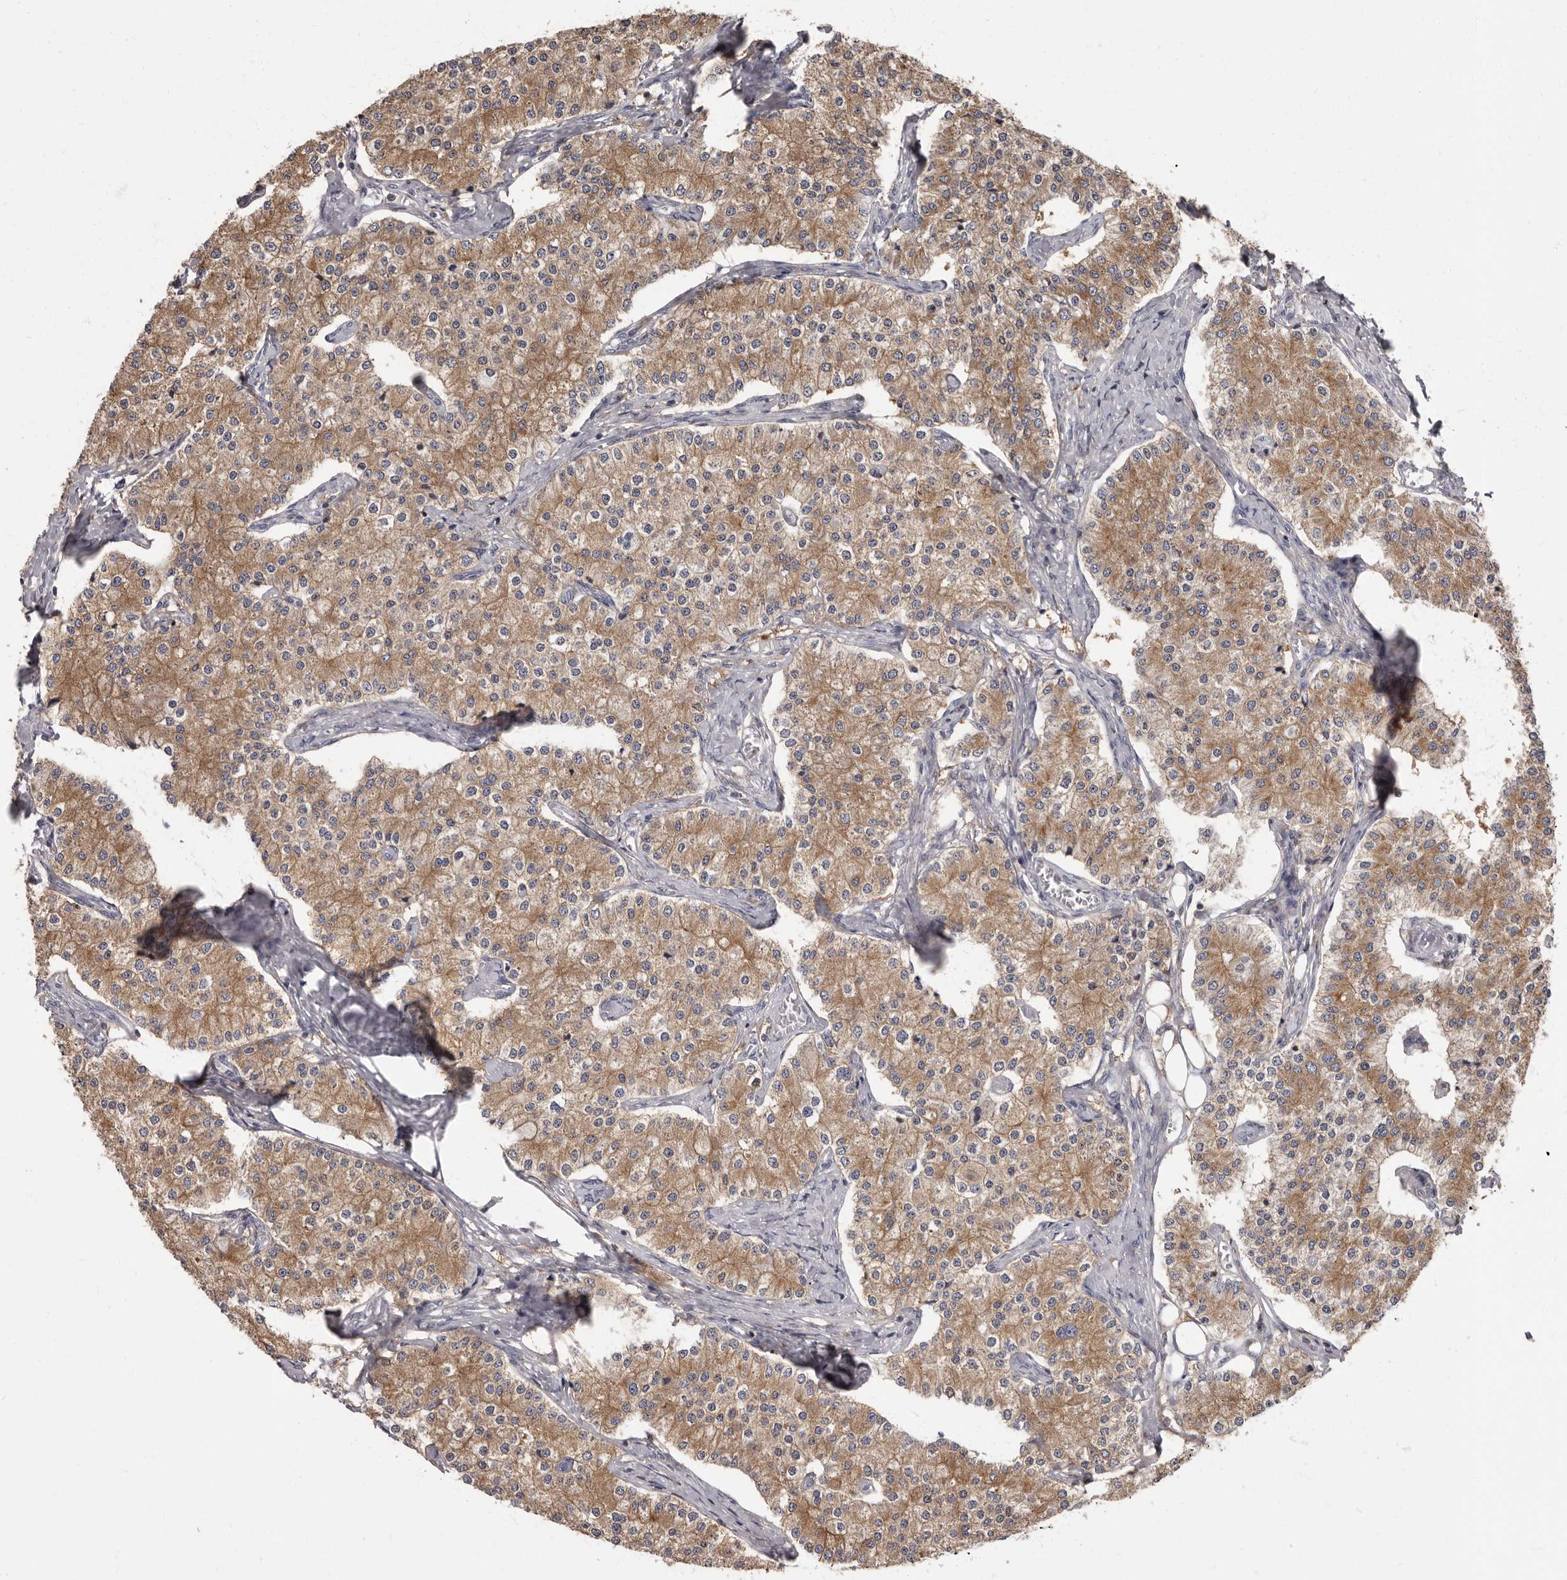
{"staining": {"intensity": "moderate", "quantity": ">75%", "location": "cytoplasmic/membranous"}, "tissue": "carcinoid", "cell_type": "Tumor cells", "image_type": "cancer", "snomed": [{"axis": "morphology", "description": "Carcinoid, malignant, NOS"}, {"axis": "topography", "description": "Colon"}], "caption": "An image of human carcinoid stained for a protein exhibits moderate cytoplasmic/membranous brown staining in tumor cells. (DAB (3,3'-diaminobenzidine) IHC, brown staining for protein, blue staining for nuclei).", "gene": "APEH", "patient": {"sex": "female", "age": 52}}